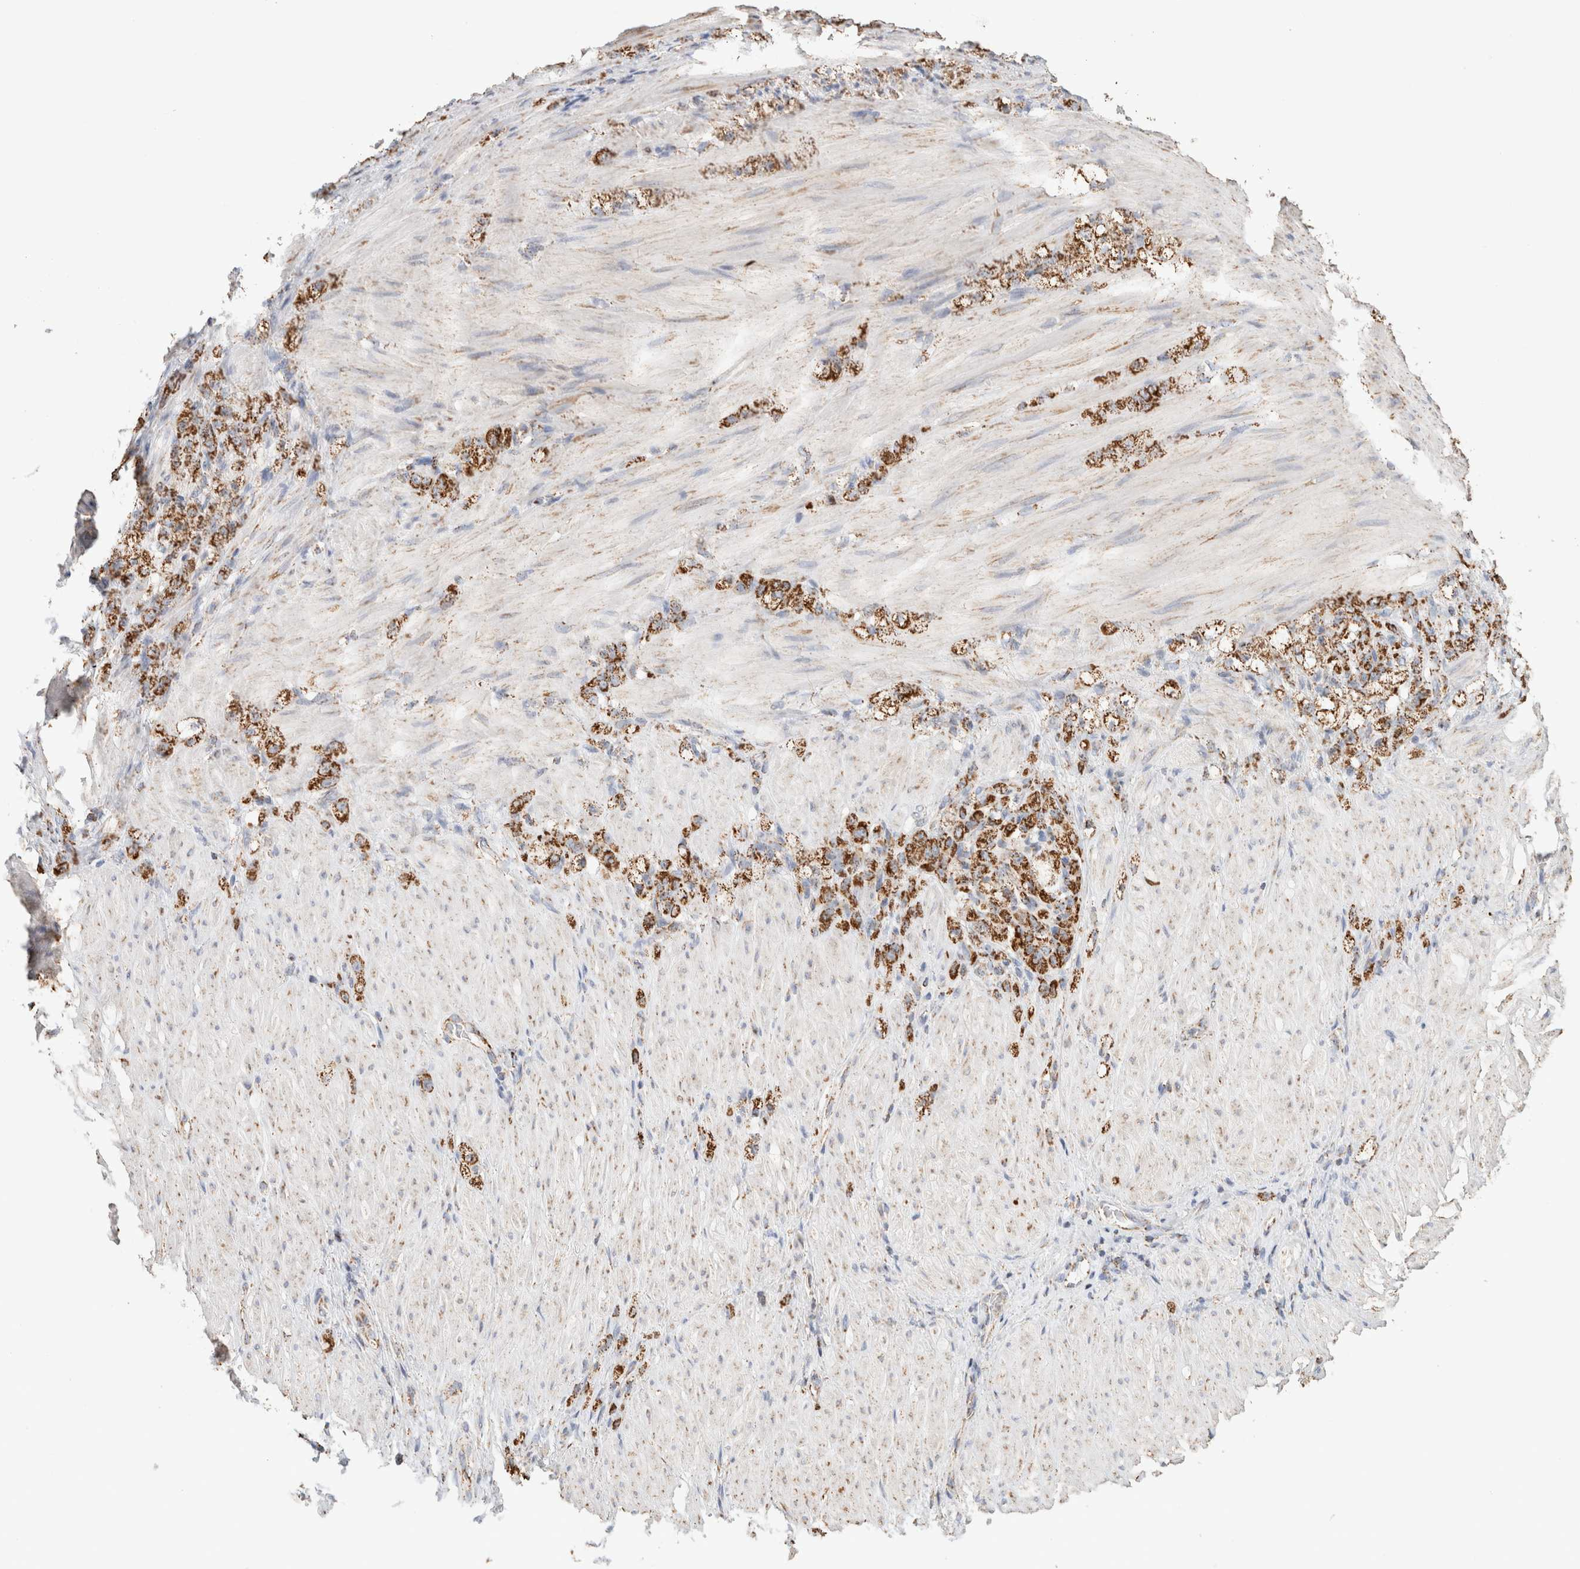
{"staining": {"intensity": "strong", "quantity": ">75%", "location": "cytoplasmic/membranous"}, "tissue": "stomach cancer", "cell_type": "Tumor cells", "image_type": "cancer", "snomed": [{"axis": "morphology", "description": "Normal tissue, NOS"}, {"axis": "morphology", "description": "Adenocarcinoma, NOS"}, {"axis": "topography", "description": "Stomach"}], "caption": "Stomach cancer (adenocarcinoma) tissue displays strong cytoplasmic/membranous positivity in about >75% of tumor cells, visualized by immunohistochemistry. (DAB (3,3'-diaminobenzidine) IHC with brightfield microscopy, high magnification).", "gene": "C1QBP", "patient": {"sex": "male", "age": 82}}